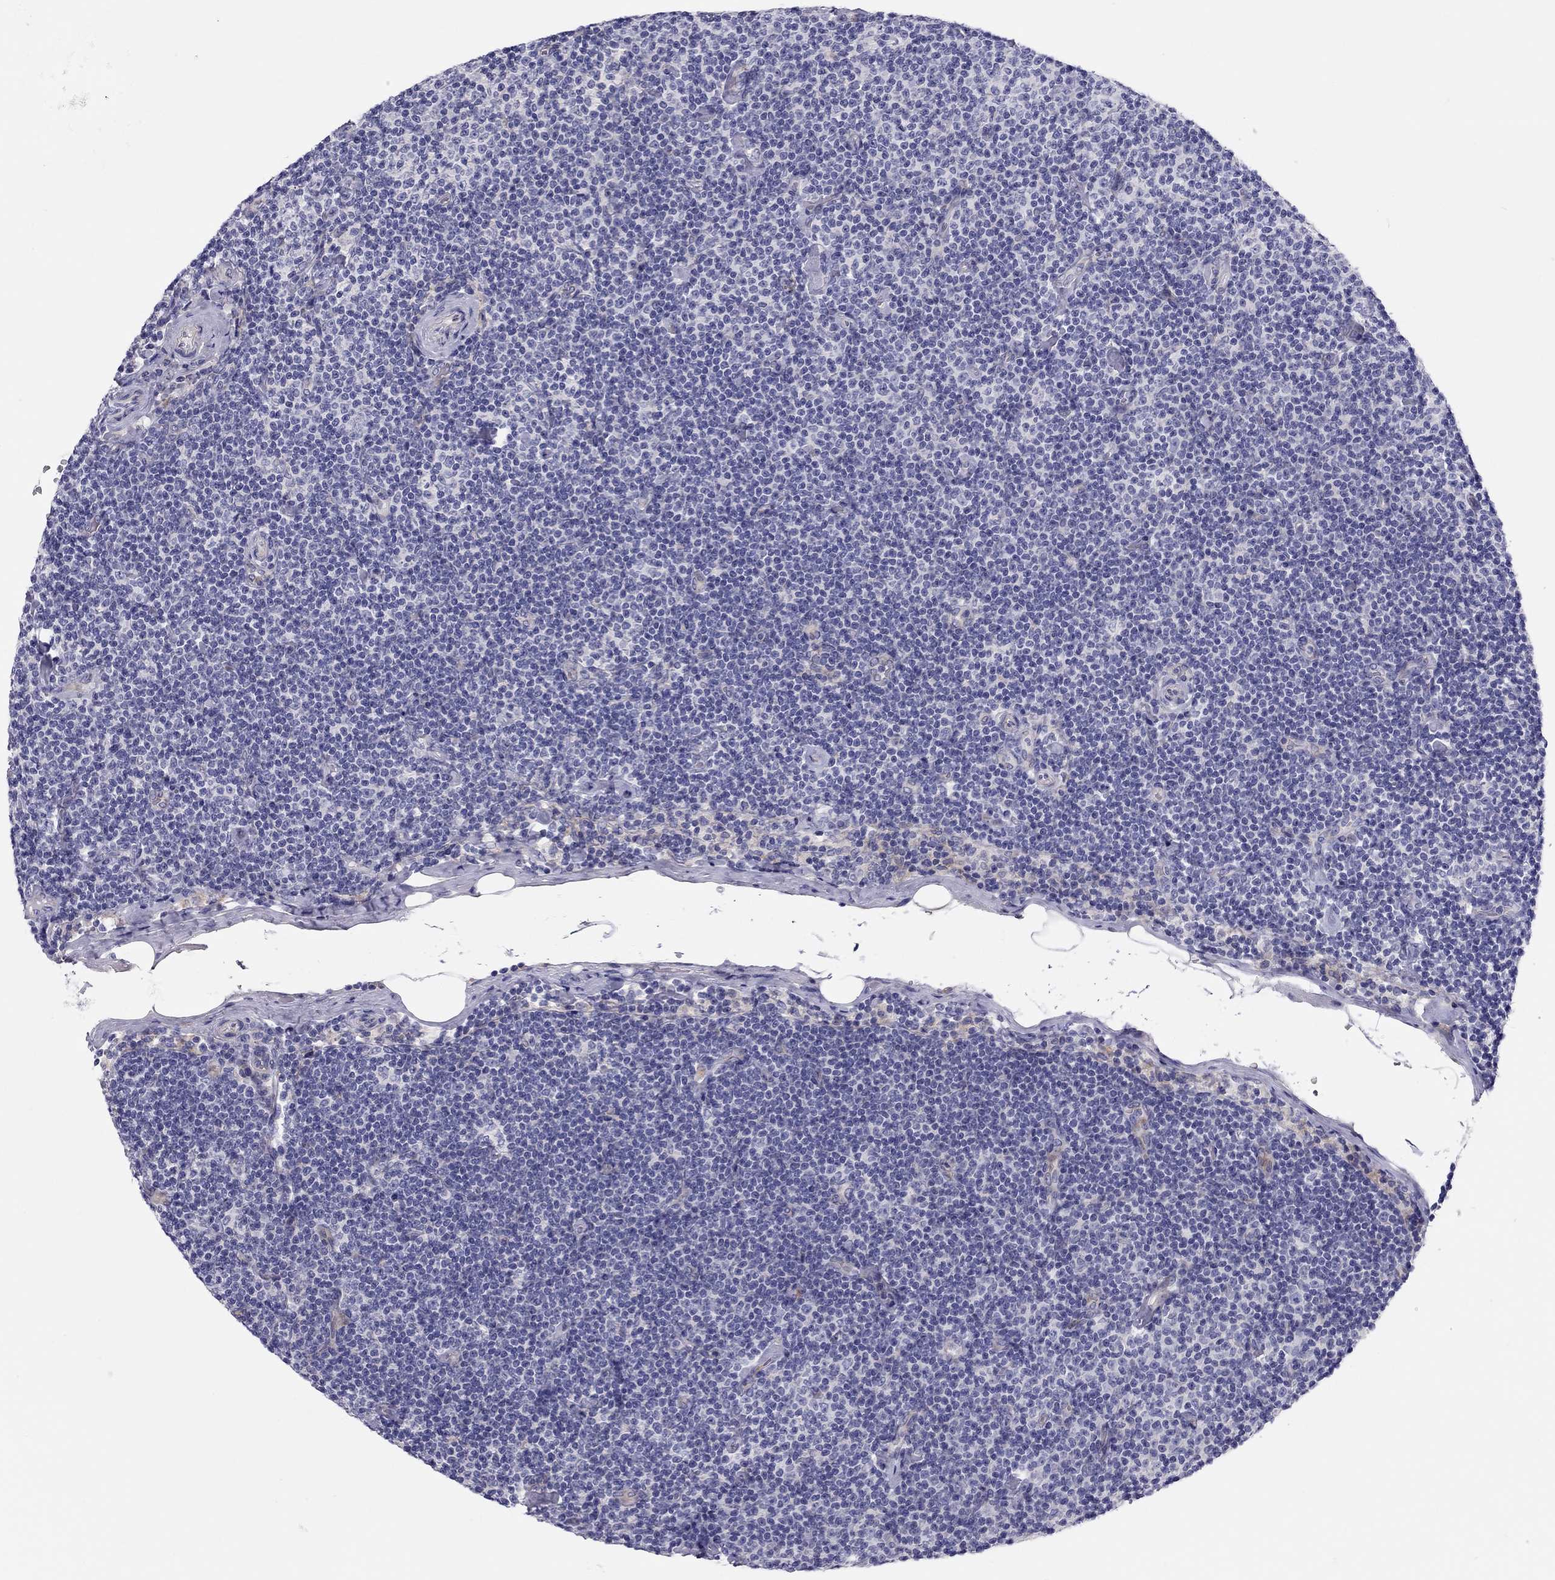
{"staining": {"intensity": "negative", "quantity": "none", "location": "none"}, "tissue": "lymphoma", "cell_type": "Tumor cells", "image_type": "cancer", "snomed": [{"axis": "morphology", "description": "Malignant lymphoma, non-Hodgkin's type, Low grade"}, {"axis": "topography", "description": "Lymph node"}], "caption": "A high-resolution photomicrograph shows immunohistochemistry staining of lymphoma, which displays no significant positivity in tumor cells.", "gene": "SCARB1", "patient": {"sex": "male", "age": 81}}